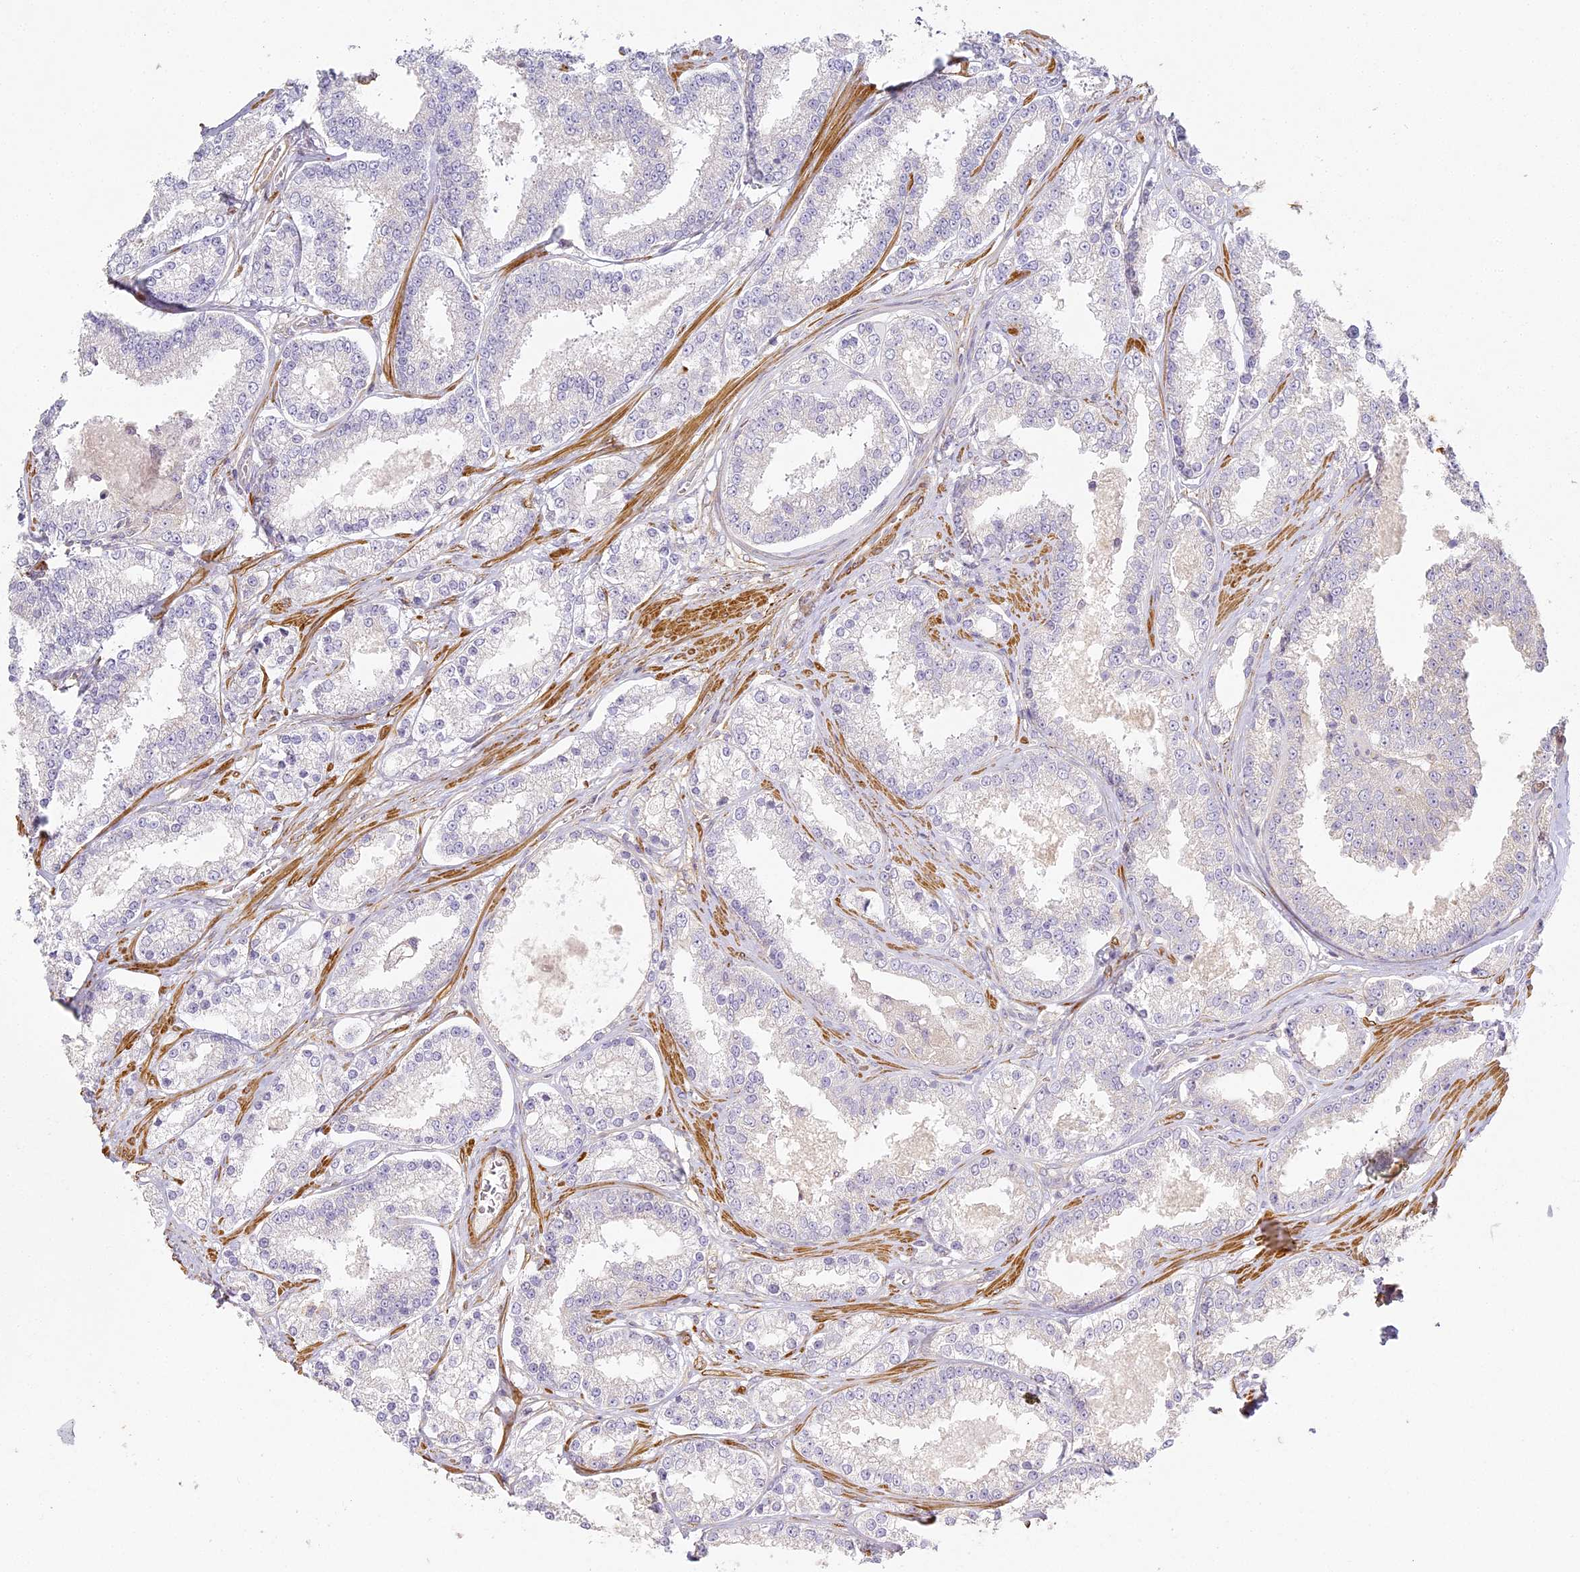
{"staining": {"intensity": "negative", "quantity": "none", "location": "none"}, "tissue": "prostate cancer", "cell_type": "Tumor cells", "image_type": "cancer", "snomed": [{"axis": "morphology", "description": "Normal tissue, NOS"}, {"axis": "morphology", "description": "Adenocarcinoma, High grade"}, {"axis": "topography", "description": "Prostate"}], "caption": "Protein analysis of prostate adenocarcinoma (high-grade) demonstrates no significant expression in tumor cells. (DAB (3,3'-diaminobenzidine) immunohistochemistry (IHC), high magnification).", "gene": "MED28", "patient": {"sex": "male", "age": 83}}